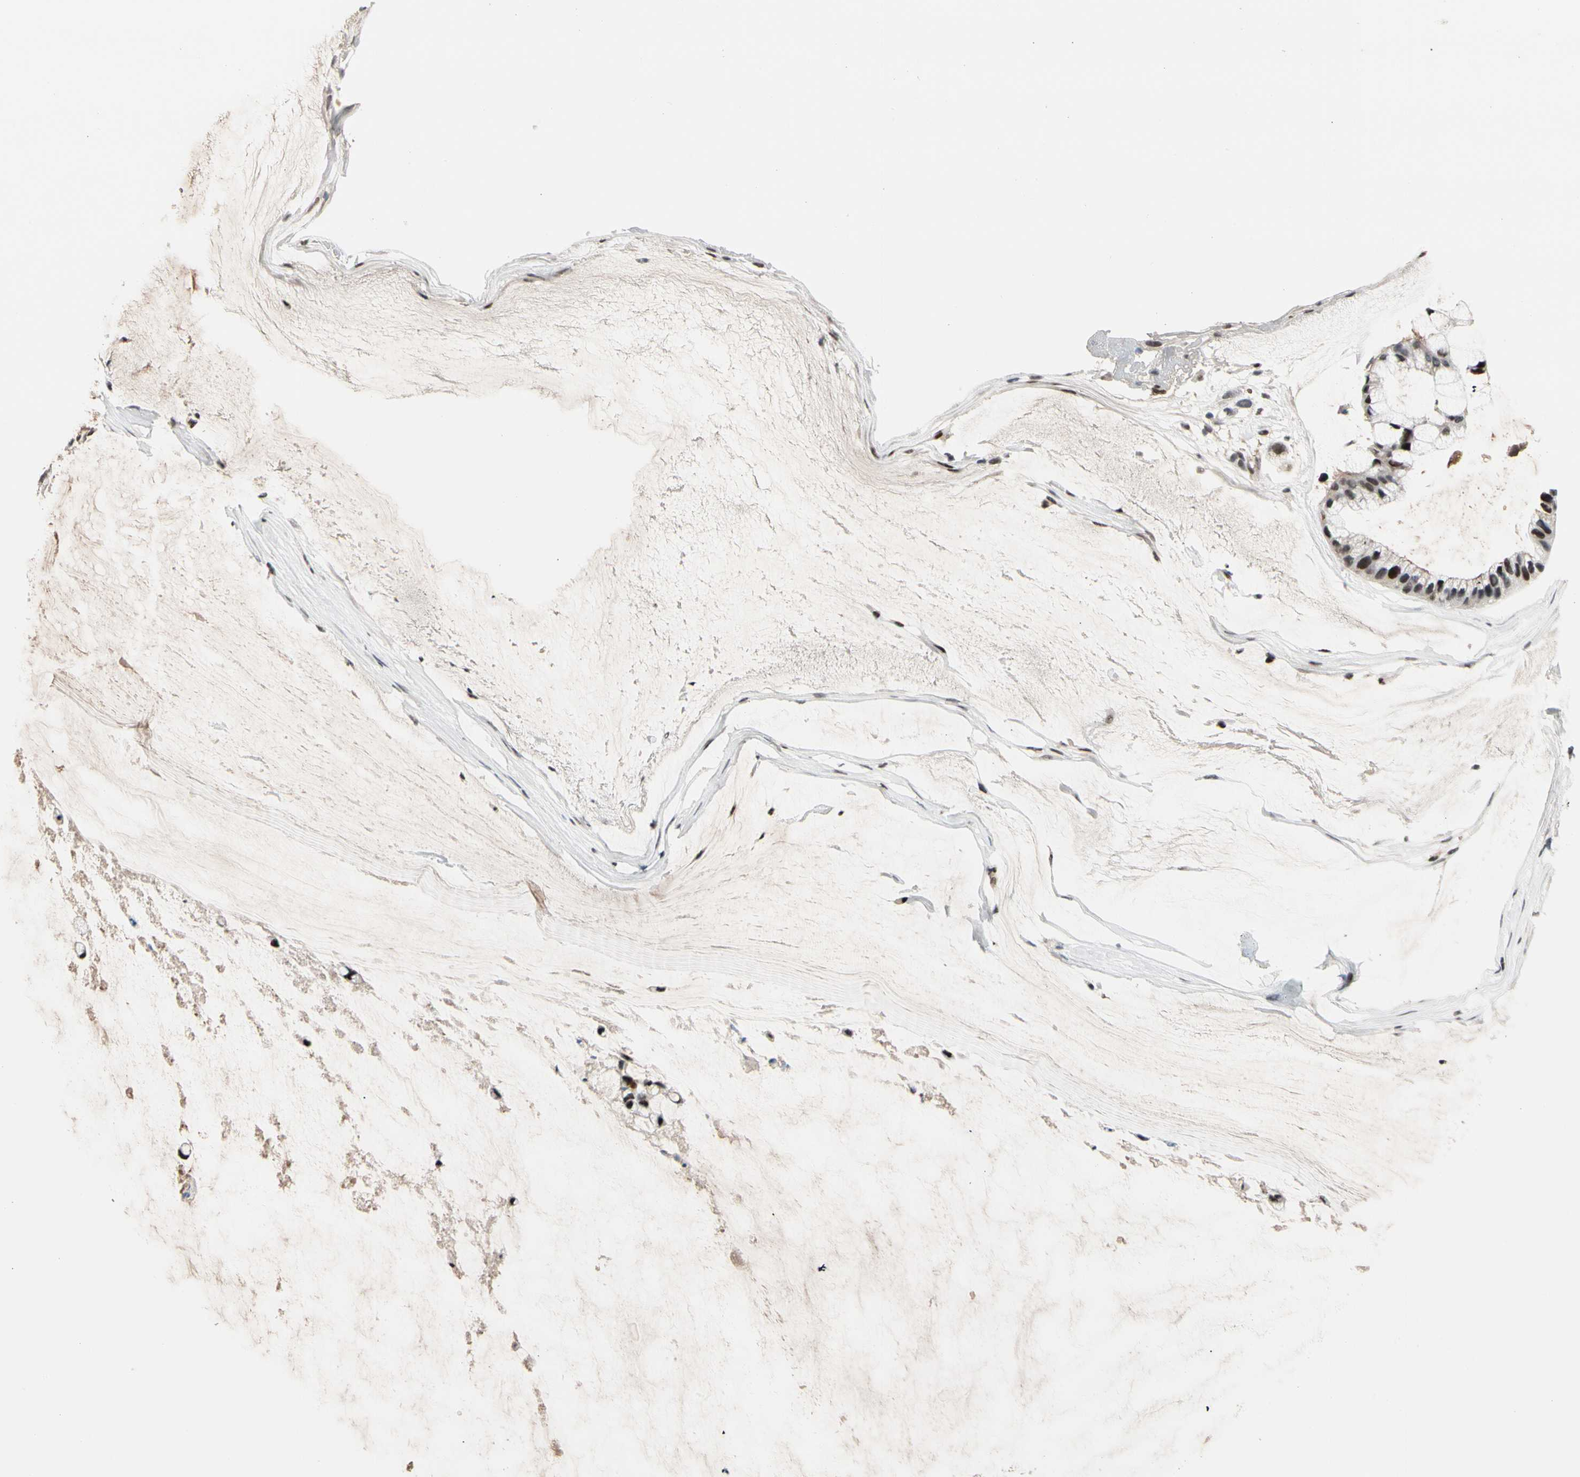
{"staining": {"intensity": "strong", "quantity": ">75%", "location": "nuclear"}, "tissue": "ovarian cancer", "cell_type": "Tumor cells", "image_type": "cancer", "snomed": [{"axis": "morphology", "description": "Cystadenocarcinoma, mucinous, NOS"}, {"axis": "topography", "description": "Ovary"}], "caption": "Protein expression analysis of ovarian cancer reveals strong nuclear staining in approximately >75% of tumor cells.", "gene": "FOXO3", "patient": {"sex": "female", "age": 39}}